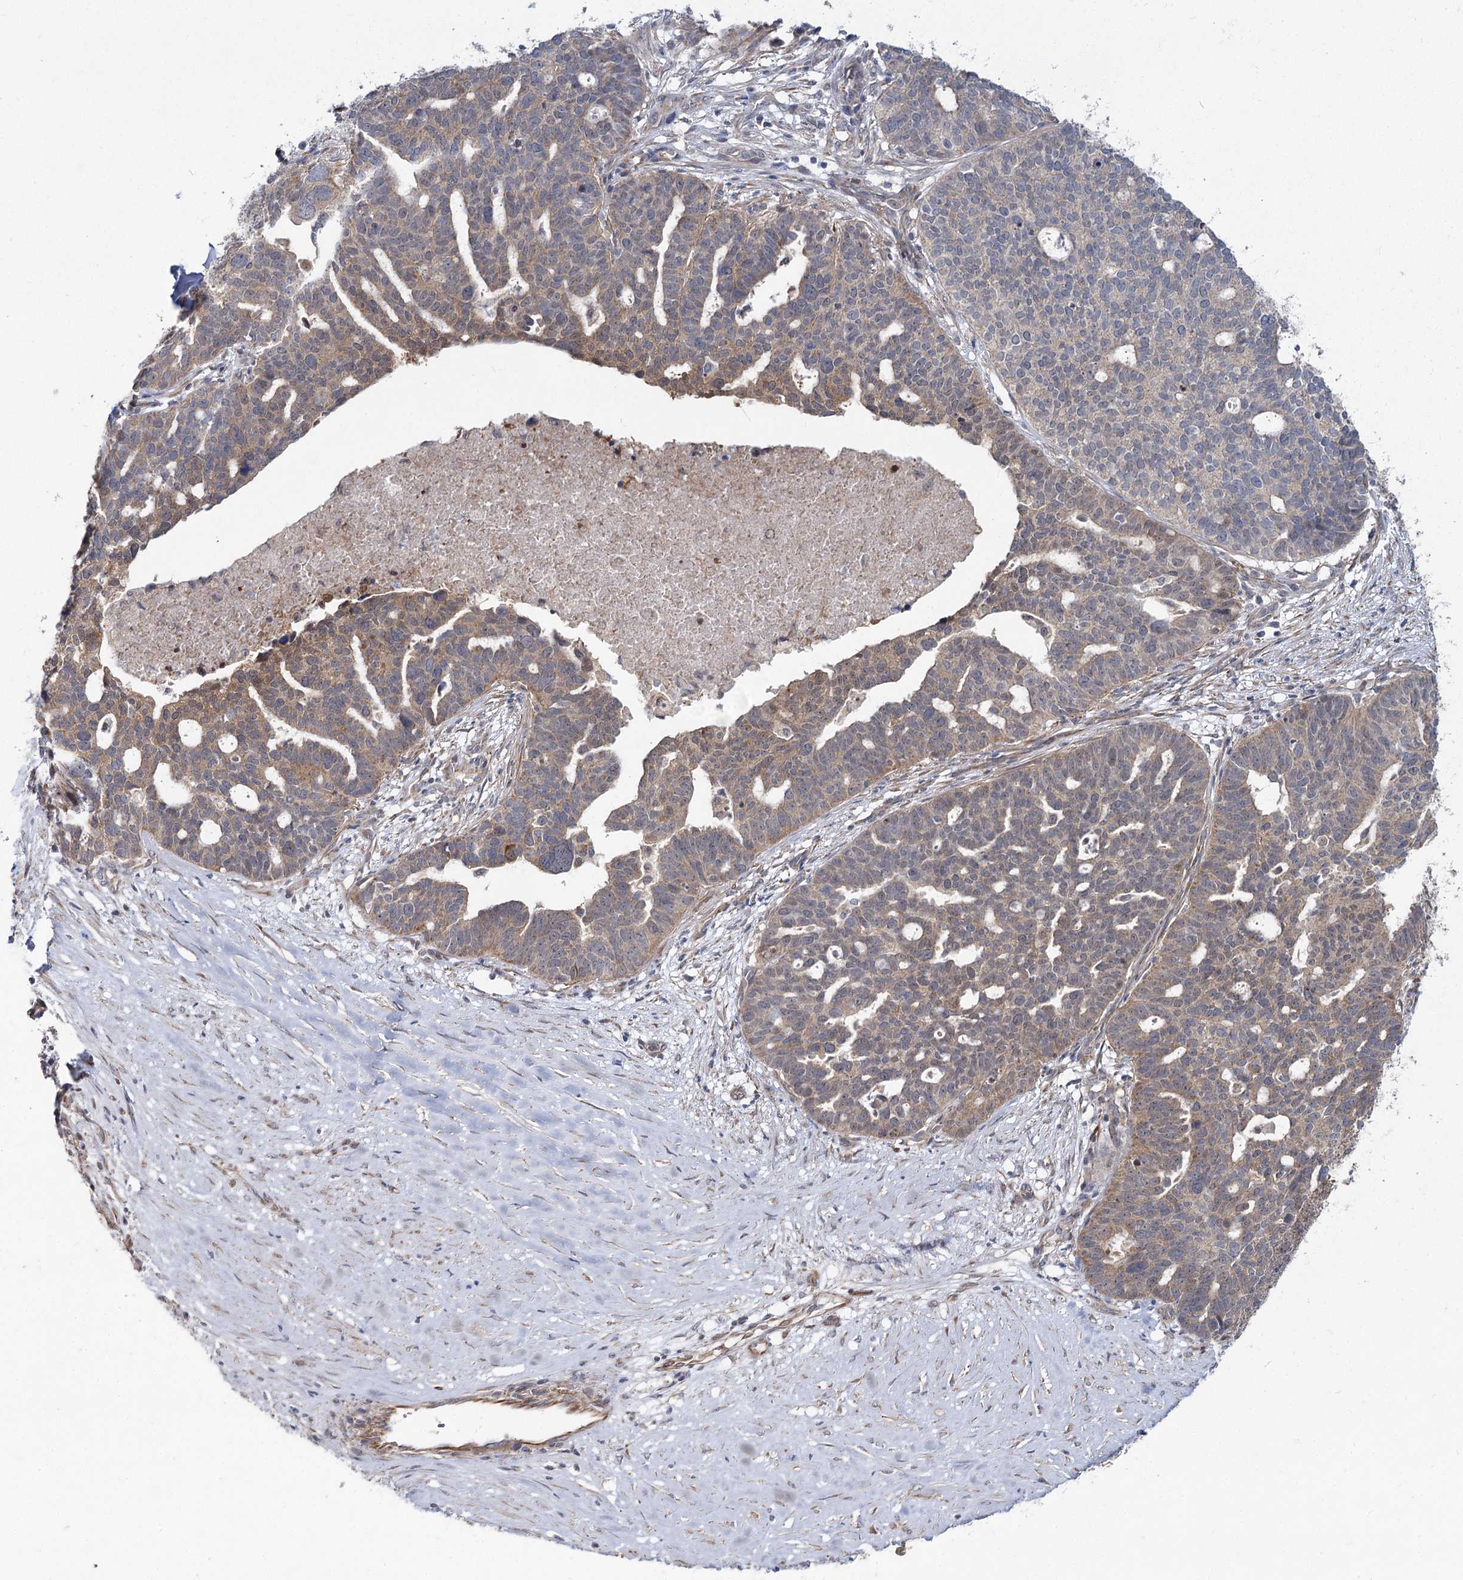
{"staining": {"intensity": "weak", "quantity": "25%-75%", "location": "cytoplasmic/membranous,nuclear"}, "tissue": "ovarian cancer", "cell_type": "Tumor cells", "image_type": "cancer", "snomed": [{"axis": "morphology", "description": "Cystadenocarcinoma, serous, NOS"}, {"axis": "topography", "description": "Ovary"}], "caption": "Human ovarian cancer stained with a protein marker demonstrates weak staining in tumor cells.", "gene": "TBC1D9B", "patient": {"sex": "female", "age": 59}}